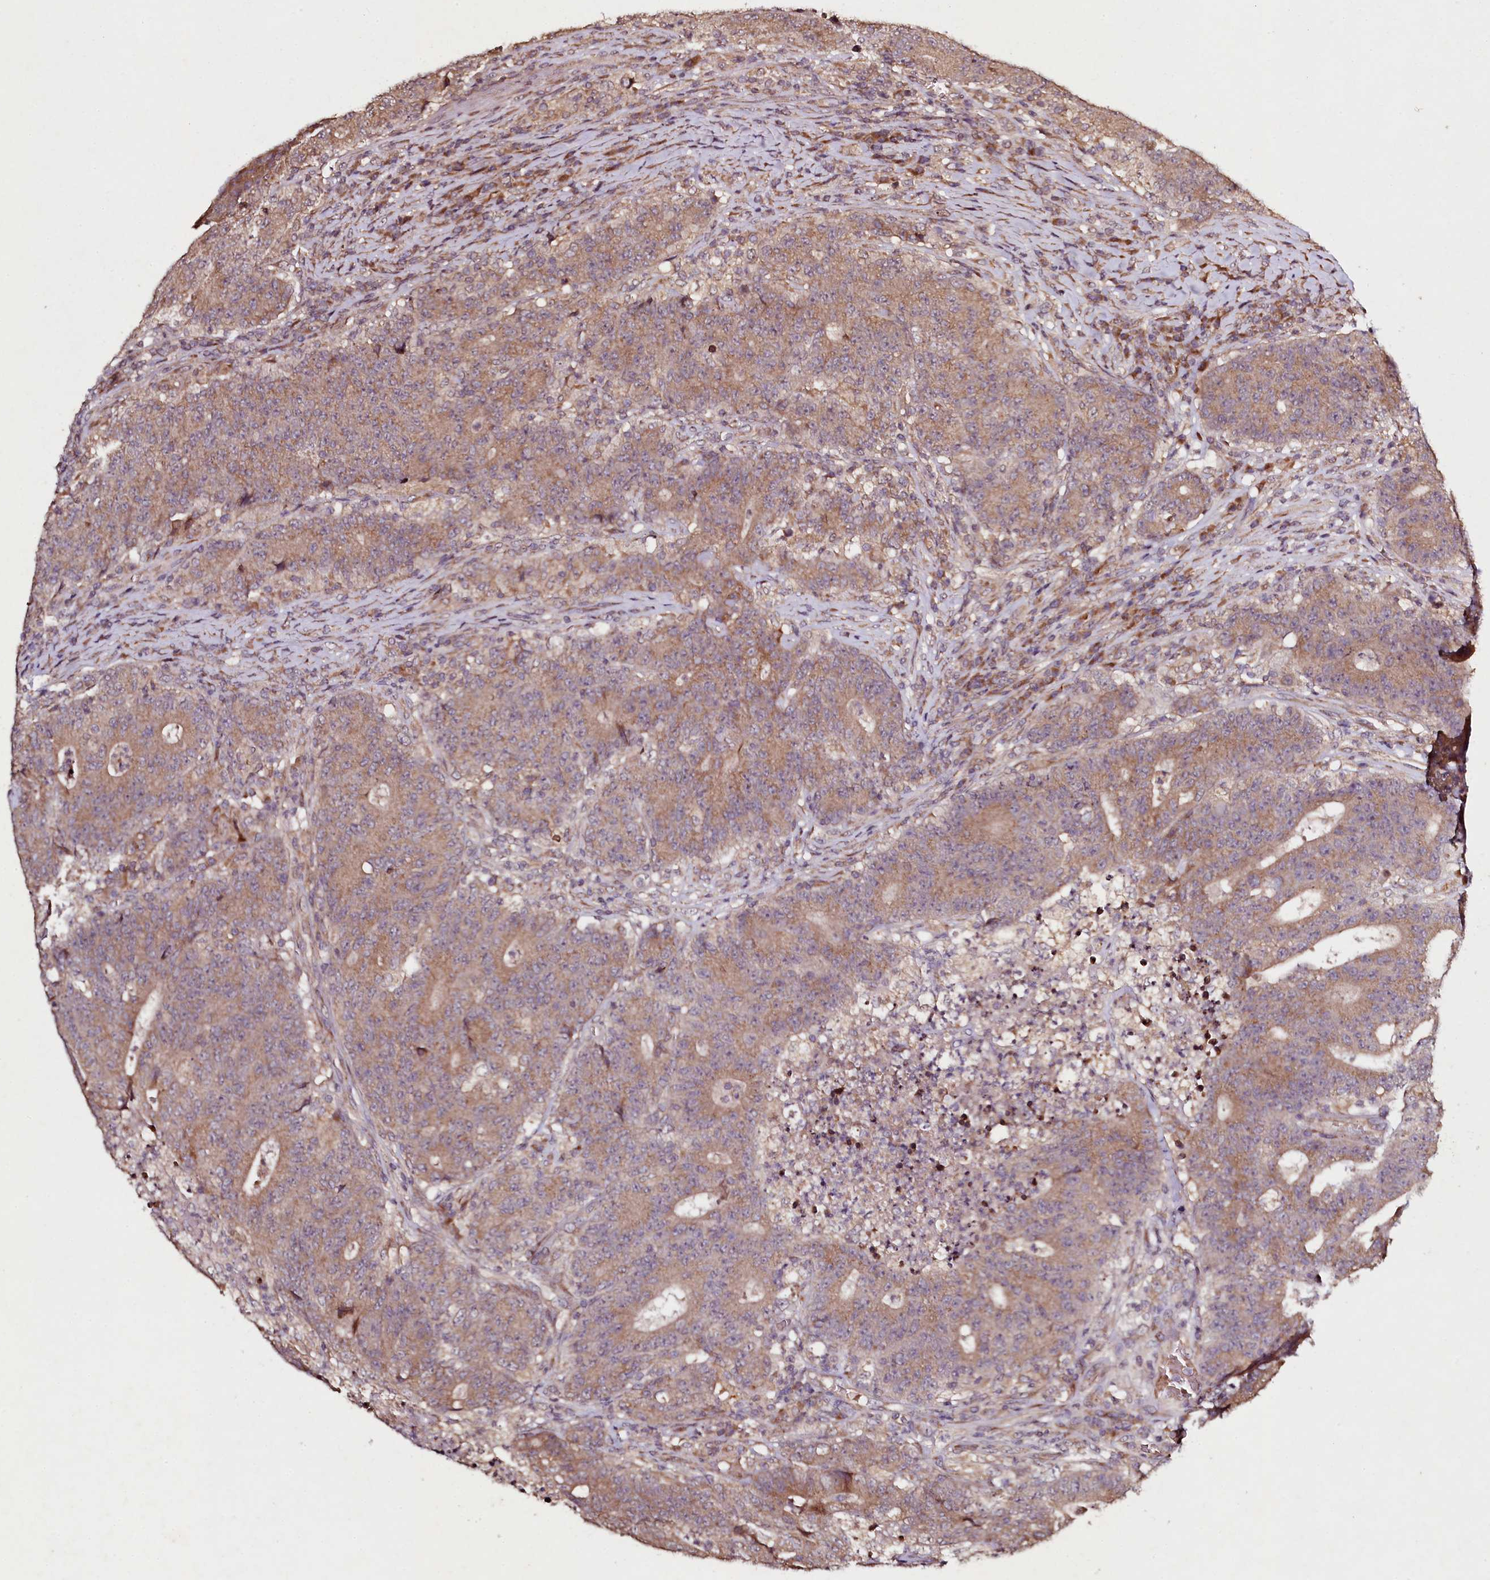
{"staining": {"intensity": "moderate", "quantity": ">75%", "location": "cytoplasmic/membranous"}, "tissue": "colorectal cancer", "cell_type": "Tumor cells", "image_type": "cancer", "snomed": [{"axis": "morphology", "description": "Adenocarcinoma, NOS"}, {"axis": "topography", "description": "Colon"}], "caption": "Immunohistochemical staining of colorectal cancer shows medium levels of moderate cytoplasmic/membranous protein positivity in approximately >75% of tumor cells.", "gene": "SEC24C", "patient": {"sex": "female", "age": 75}}